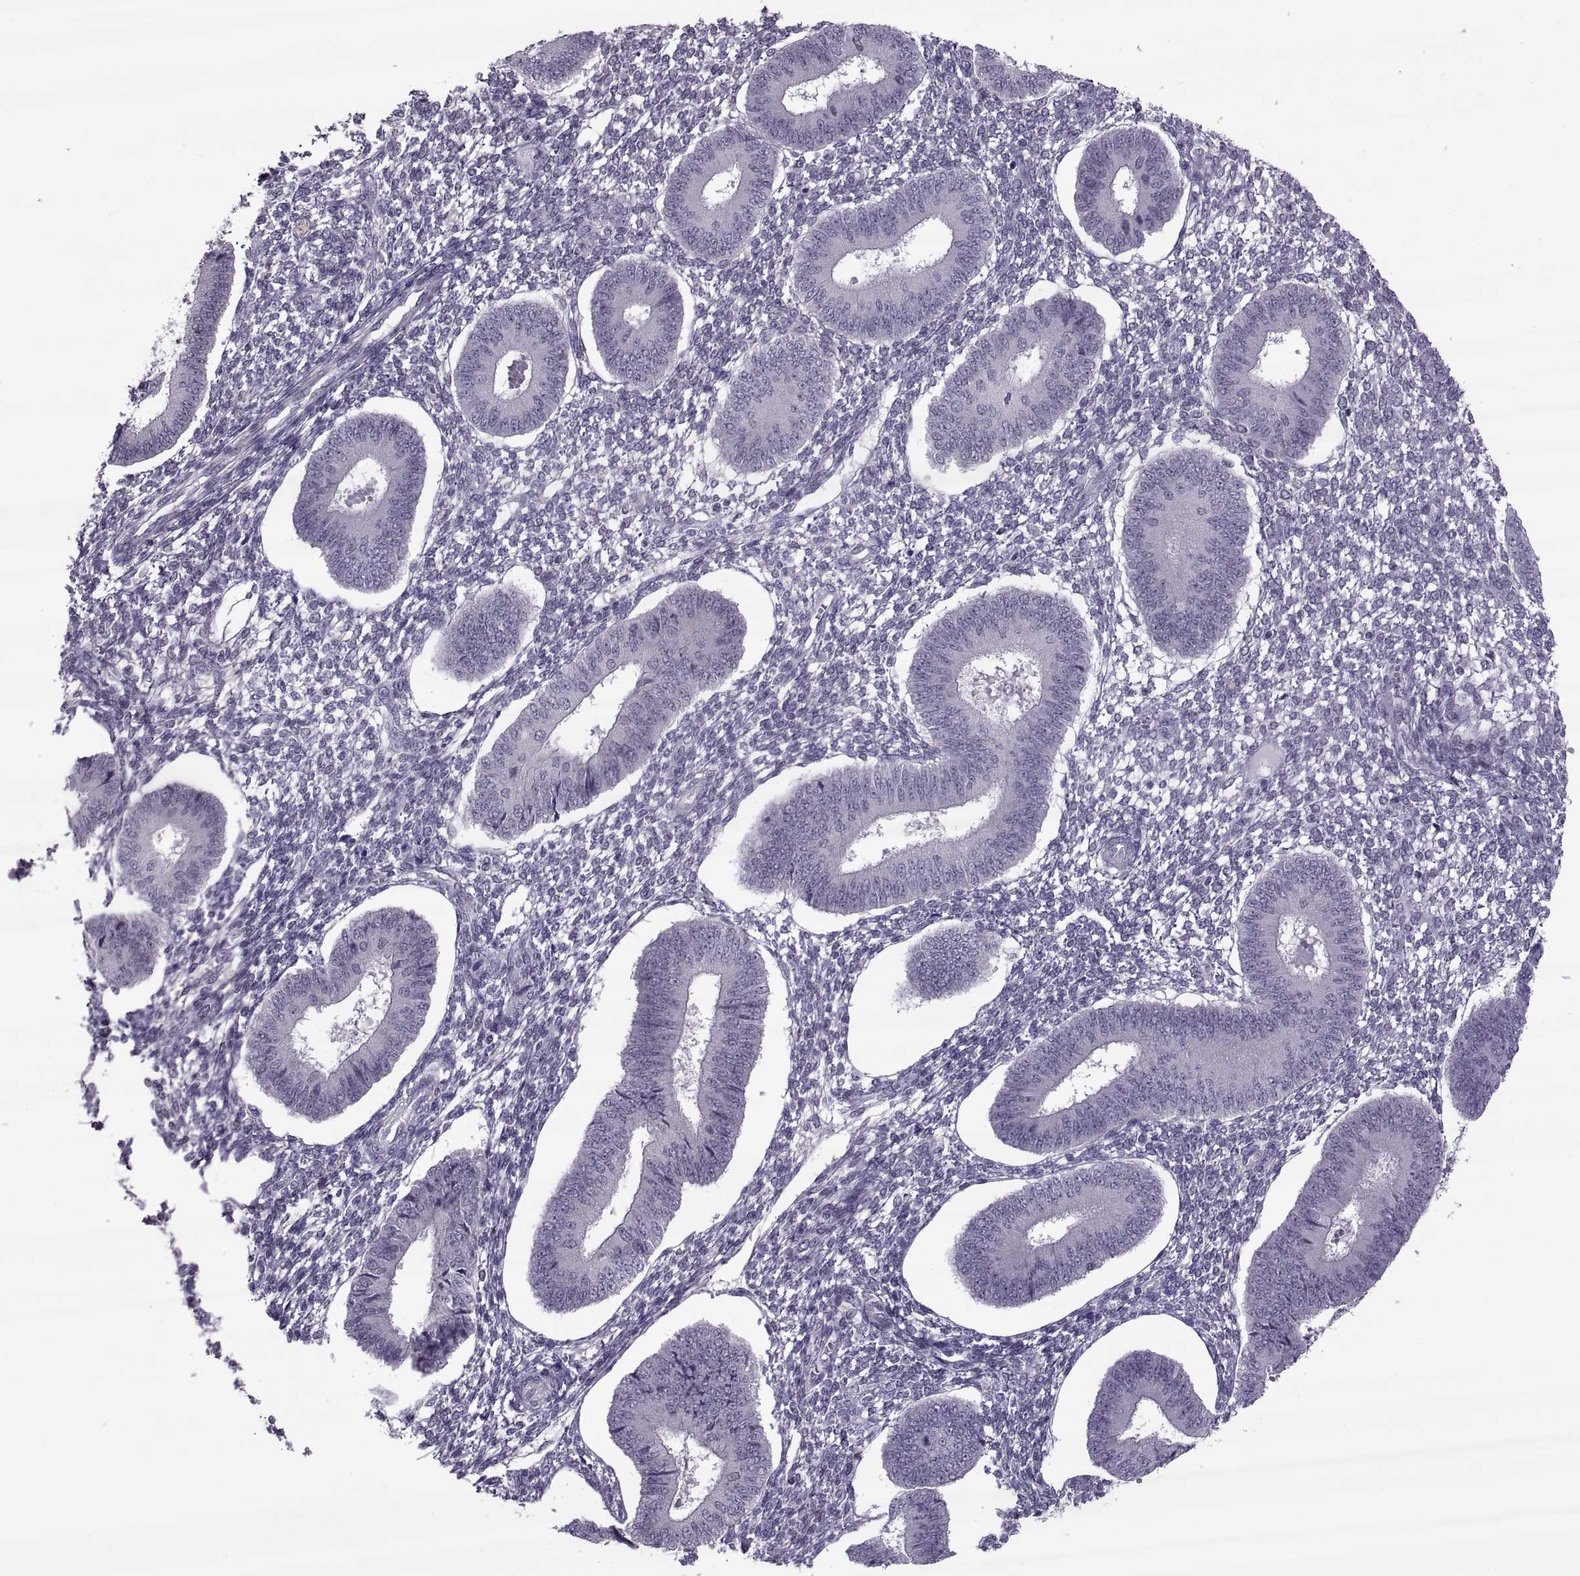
{"staining": {"intensity": "negative", "quantity": "none", "location": "none"}, "tissue": "endometrium", "cell_type": "Cells in endometrial stroma", "image_type": "normal", "snomed": [{"axis": "morphology", "description": "Normal tissue, NOS"}, {"axis": "topography", "description": "Endometrium"}], "caption": "IHC photomicrograph of benign endometrium: endometrium stained with DAB reveals no significant protein positivity in cells in endometrial stroma.", "gene": "ODF3", "patient": {"sex": "female", "age": 42}}